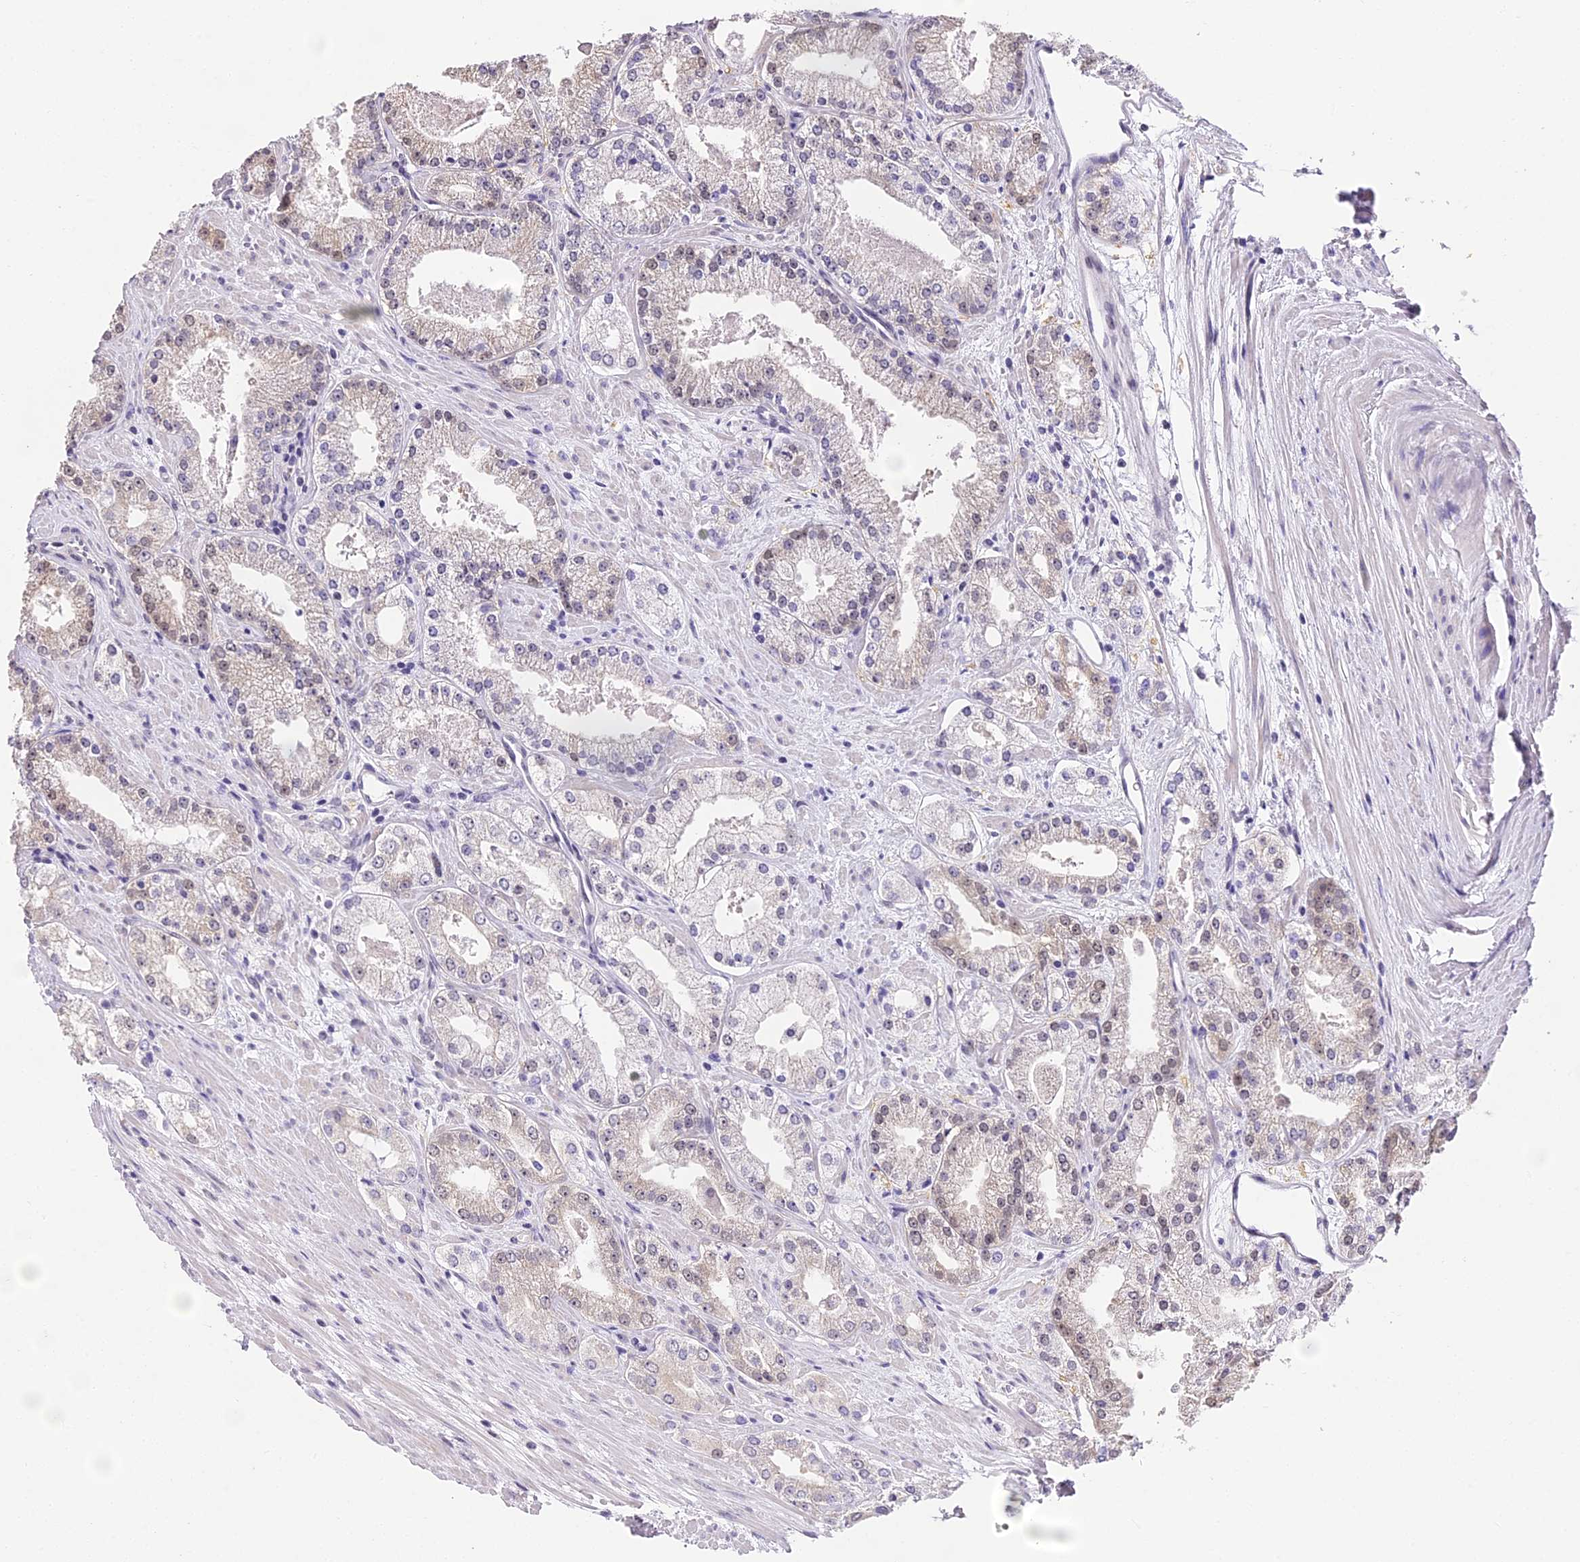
{"staining": {"intensity": "weak", "quantity": "25%-75%", "location": "nuclear"}, "tissue": "prostate cancer", "cell_type": "Tumor cells", "image_type": "cancer", "snomed": [{"axis": "morphology", "description": "Adenocarcinoma, Low grade"}, {"axis": "topography", "description": "Prostate"}], "caption": "An immunohistochemistry histopathology image of neoplastic tissue is shown. Protein staining in brown highlights weak nuclear positivity in prostate low-grade adenocarcinoma within tumor cells.", "gene": "ABHD14A-ACY1", "patient": {"sex": "male", "age": 69}}